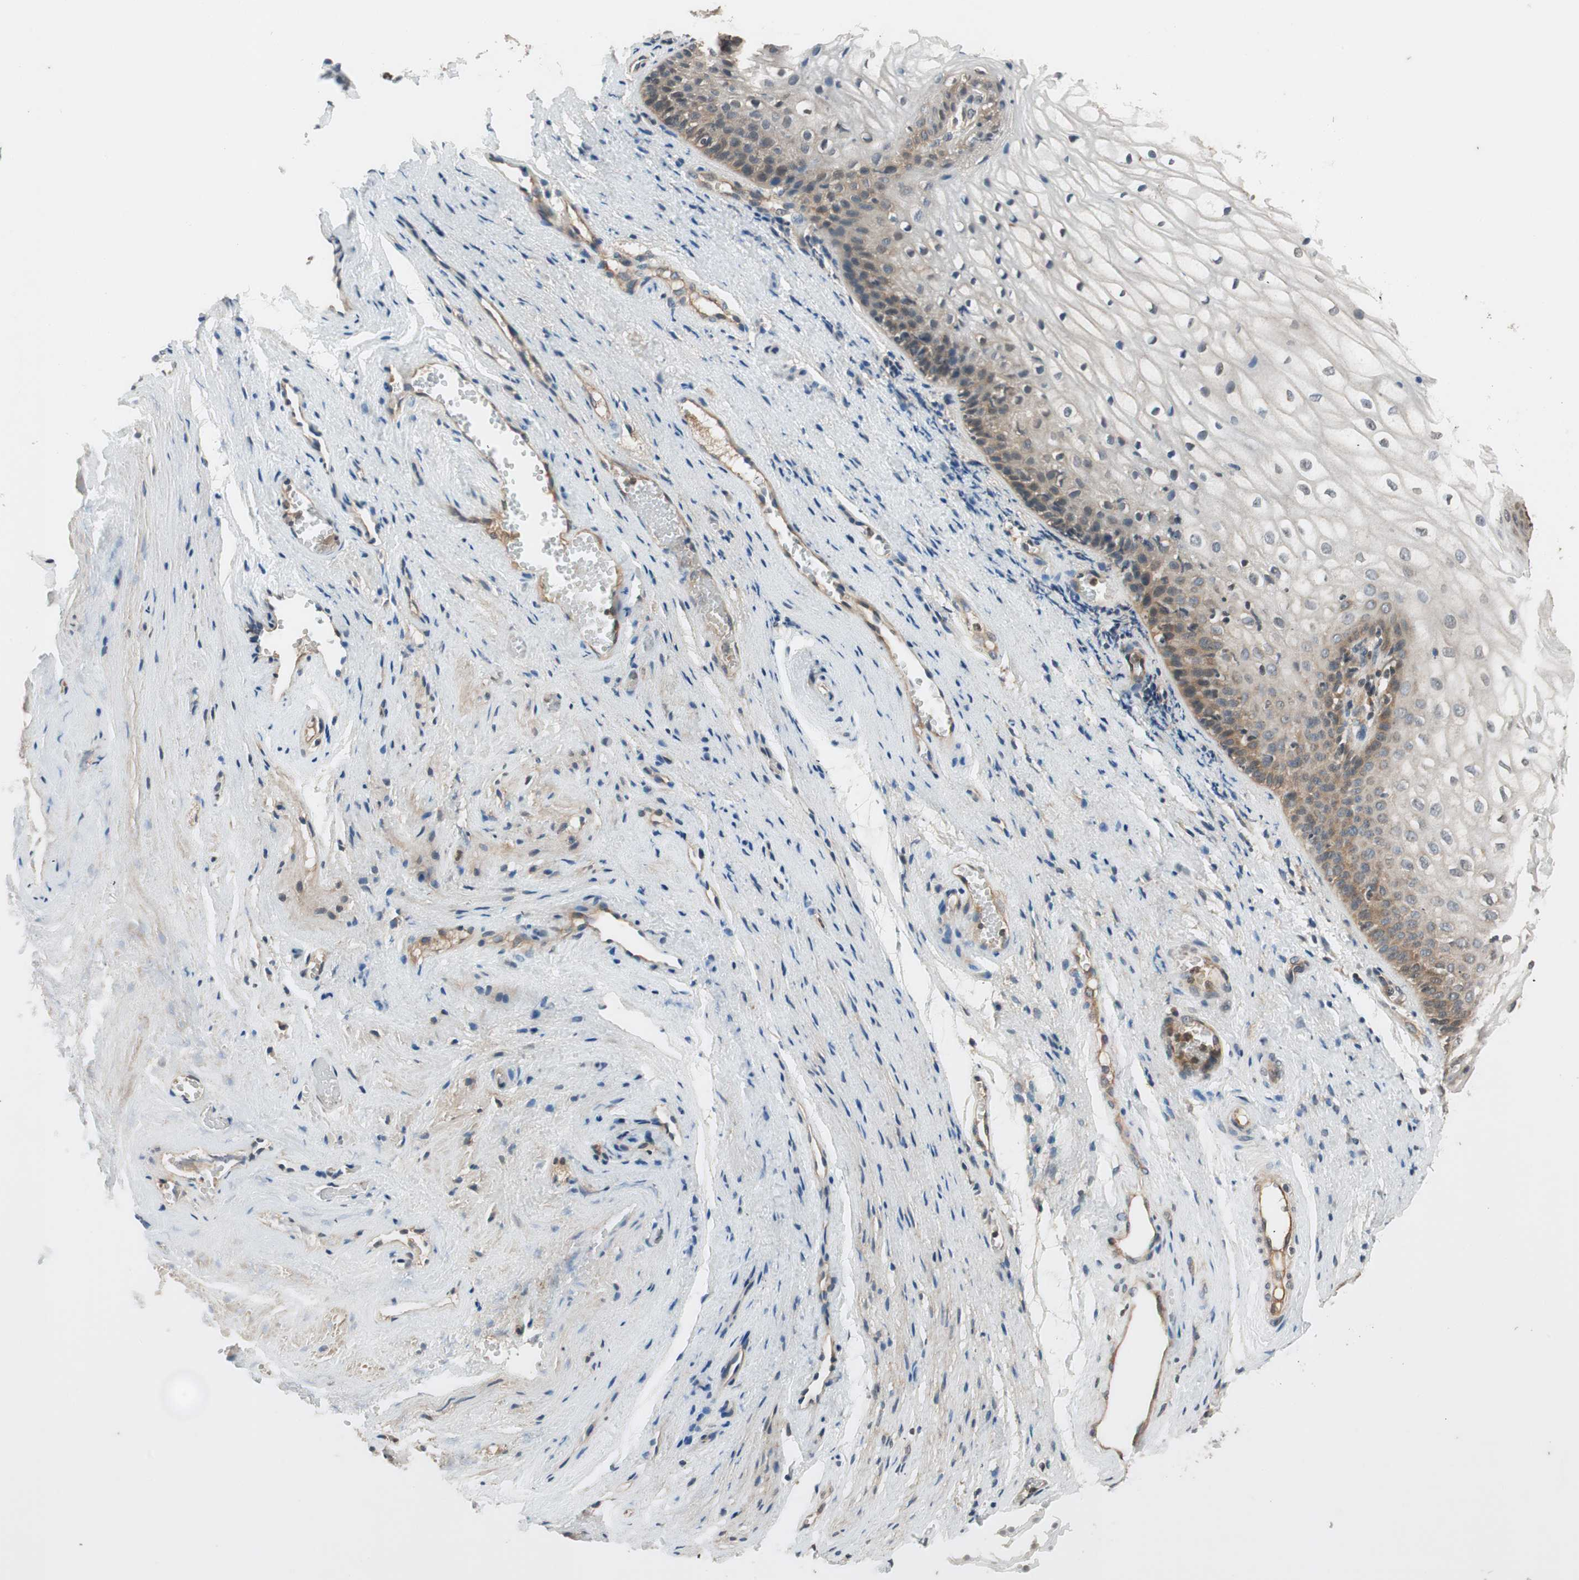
{"staining": {"intensity": "moderate", "quantity": "<25%", "location": "cytoplasmic/membranous"}, "tissue": "vagina", "cell_type": "Squamous epithelial cells", "image_type": "normal", "snomed": [{"axis": "morphology", "description": "Normal tissue, NOS"}, {"axis": "topography", "description": "Vagina"}], "caption": "Human vagina stained for a protein (brown) demonstrates moderate cytoplasmic/membranous positive positivity in about <25% of squamous epithelial cells.", "gene": "GCLM", "patient": {"sex": "female", "age": 34}}